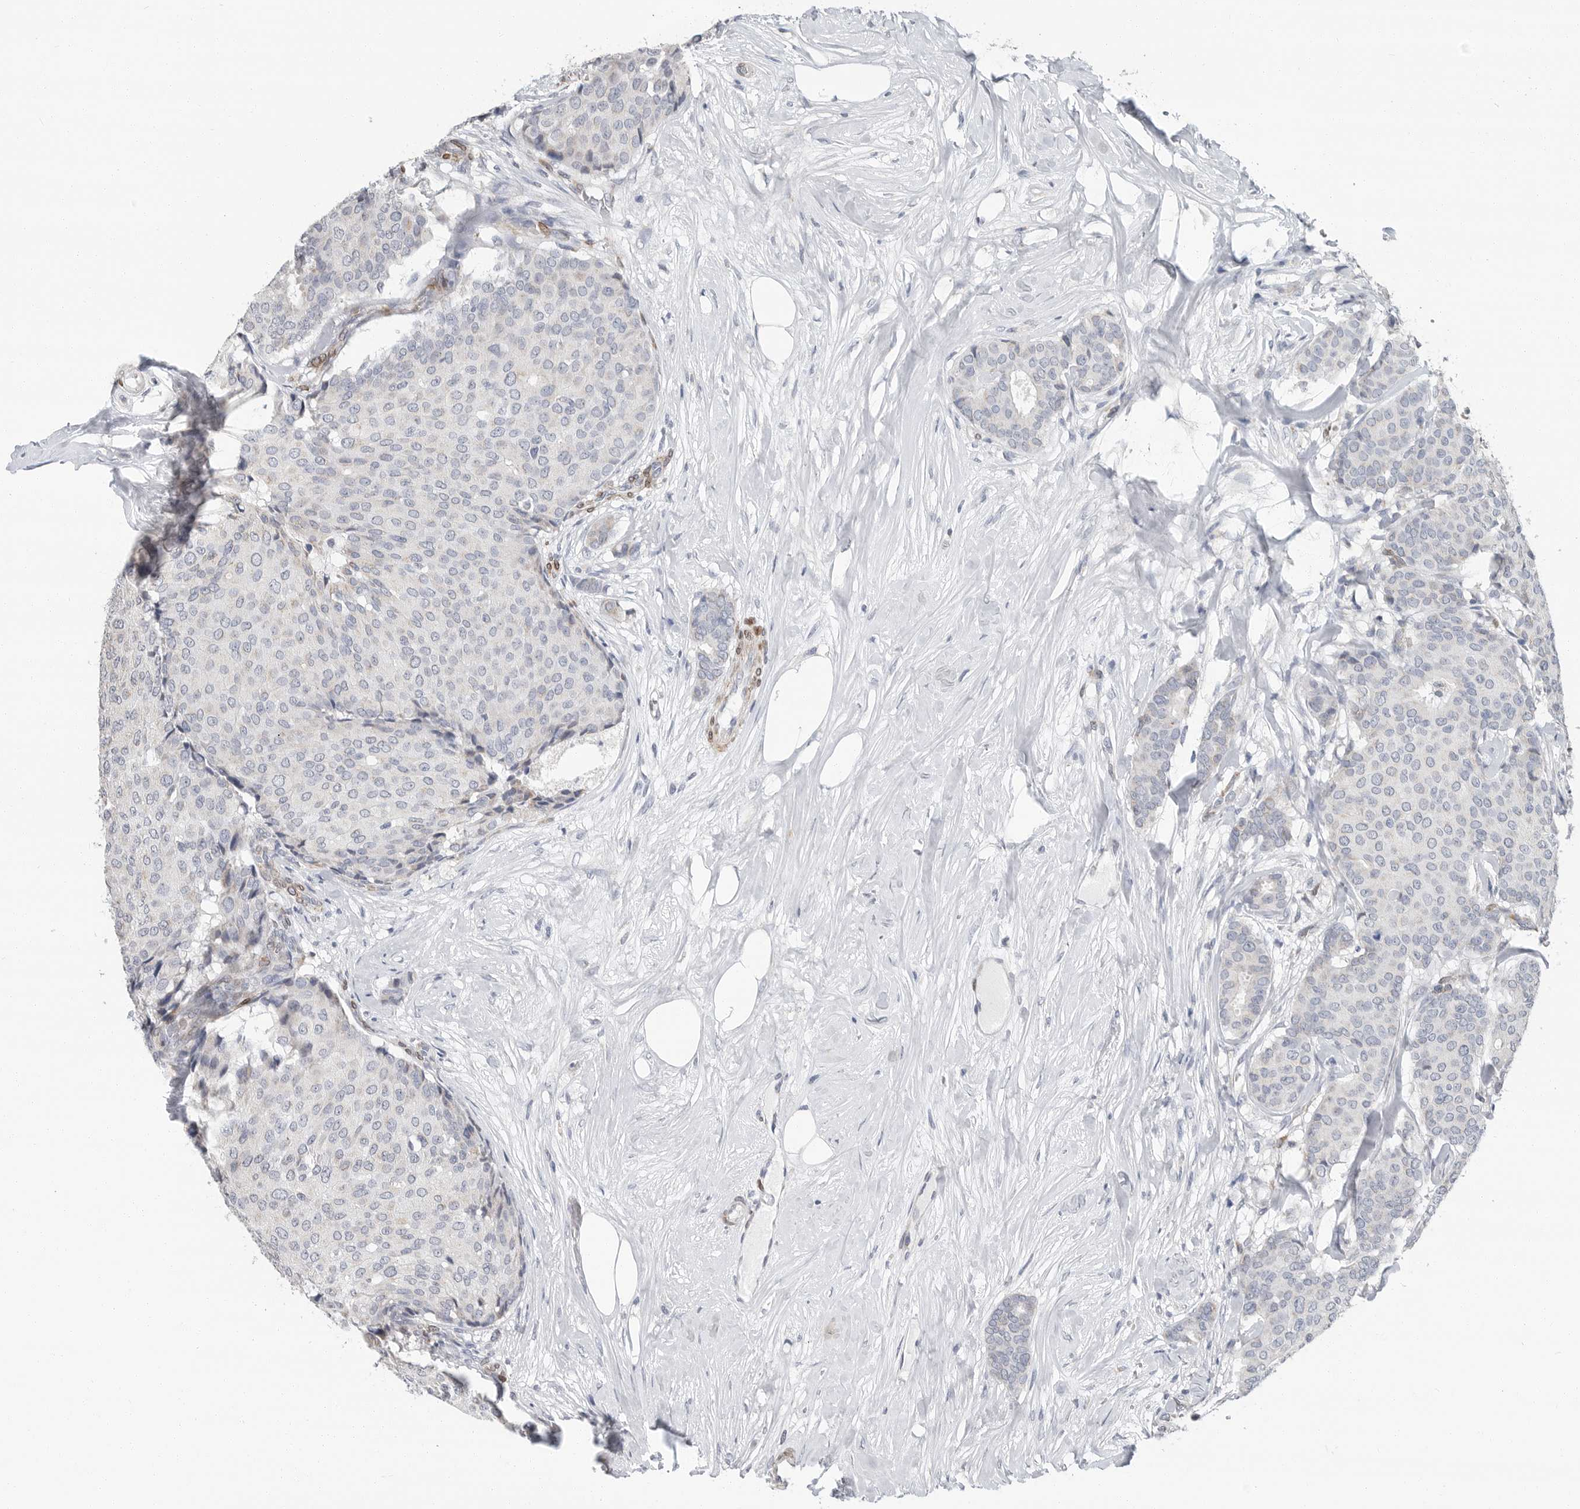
{"staining": {"intensity": "negative", "quantity": "none", "location": "none"}, "tissue": "breast cancer", "cell_type": "Tumor cells", "image_type": "cancer", "snomed": [{"axis": "morphology", "description": "Duct carcinoma"}, {"axis": "topography", "description": "Breast"}], "caption": "An immunohistochemistry photomicrograph of breast intraductal carcinoma is shown. There is no staining in tumor cells of breast intraductal carcinoma. The staining was performed using DAB to visualize the protein expression in brown, while the nuclei were stained in blue with hematoxylin (Magnification: 20x).", "gene": "PLN", "patient": {"sex": "female", "age": 75}}